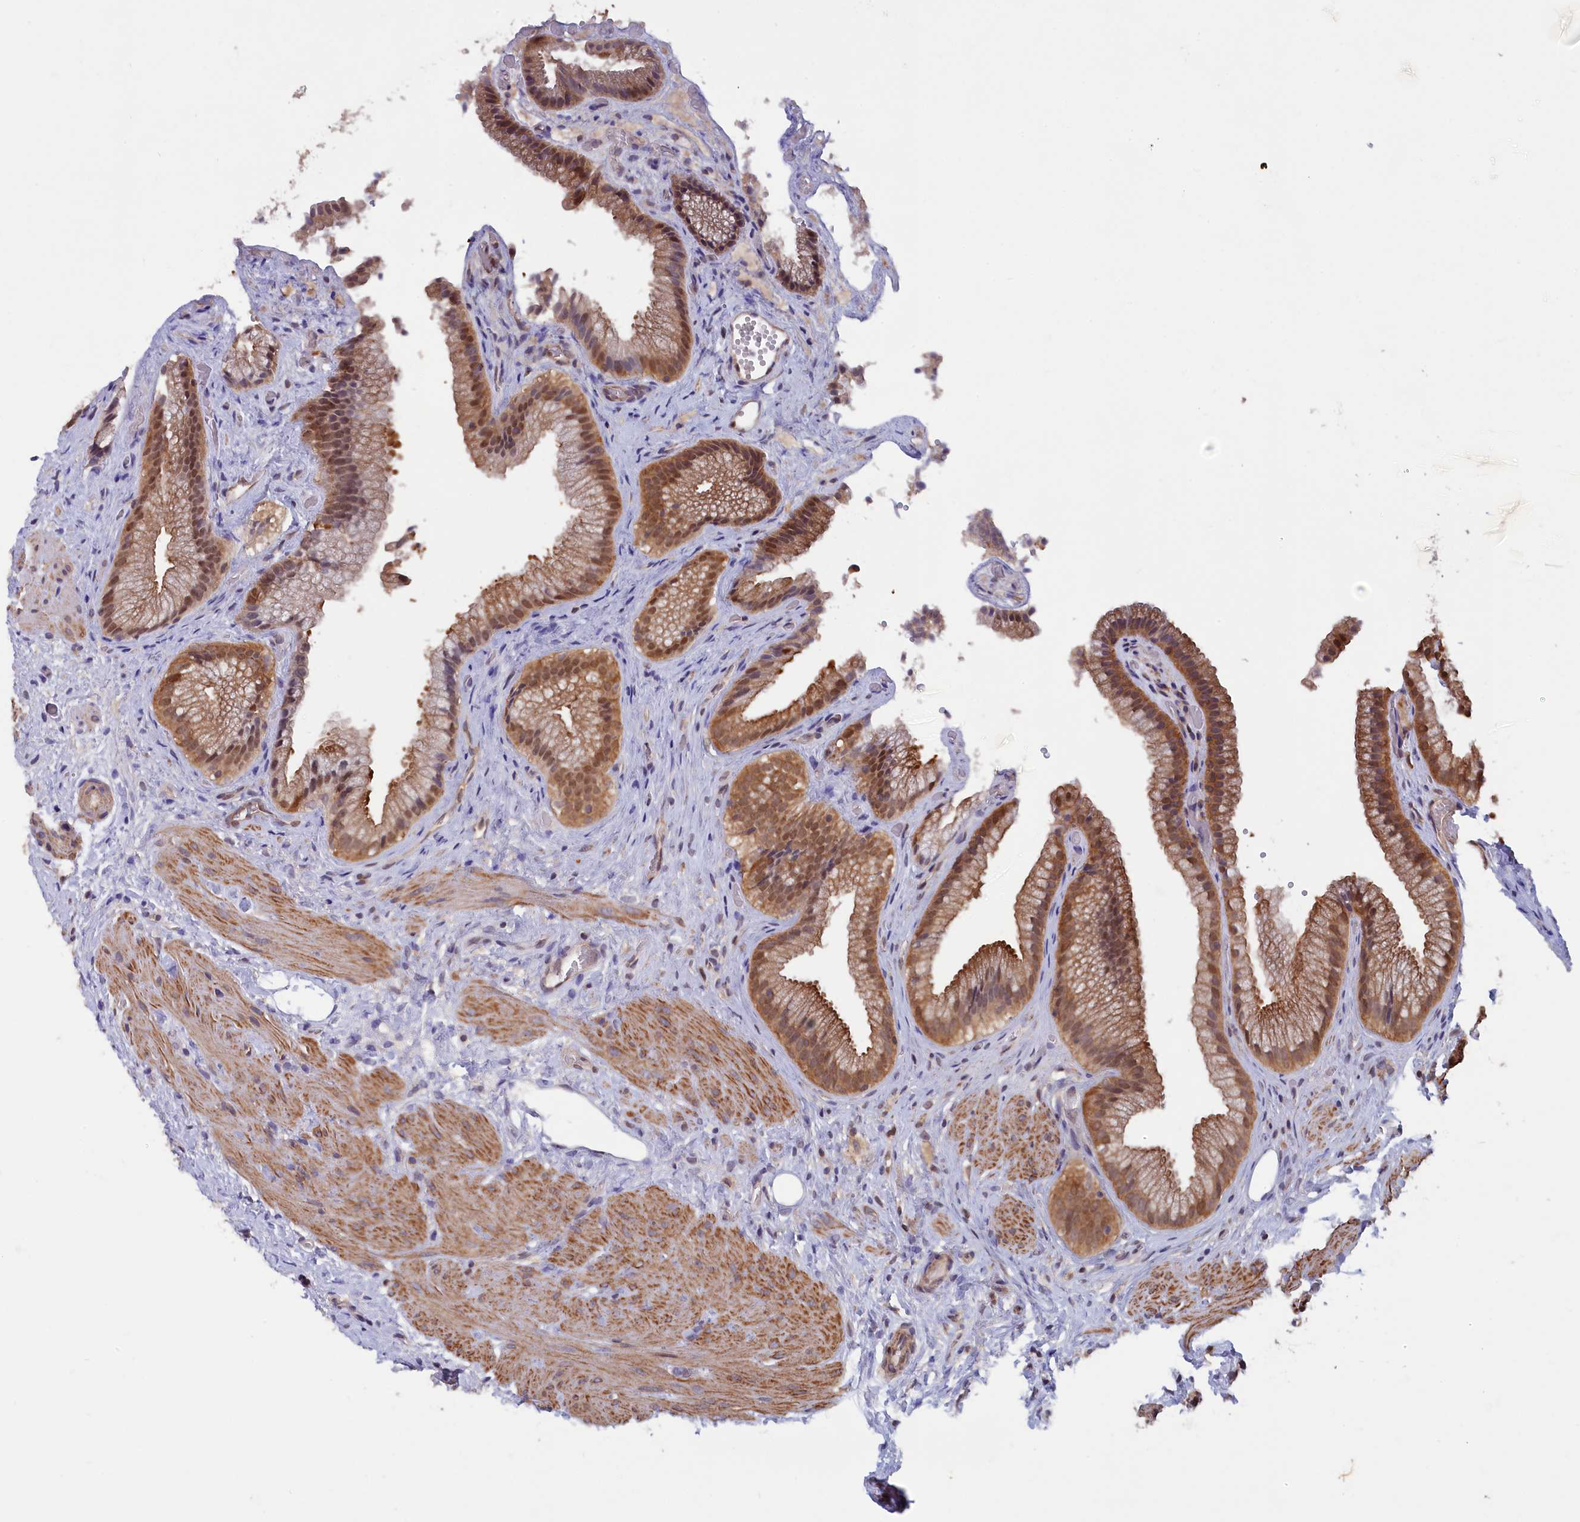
{"staining": {"intensity": "moderate", "quantity": ">75%", "location": "cytoplasmic/membranous,nuclear"}, "tissue": "gallbladder", "cell_type": "Glandular cells", "image_type": "normal", "snomed": [{"axis": "morphology", "description": "Normal tissue, NOS"}, {"axis": "morphology", "description": "Inflammation, NOS"}, {"axis": "topography", "description": "Gallbladder"}], "caption": "Moderate cytoplasmic/membranous,nuclear staining for a protein is identified in approximately >75% of glandular cells of normal gallbladder using immunohistochemistry.", "gene": "JPT2", "patient": {"sex": "male", "age": 51}}